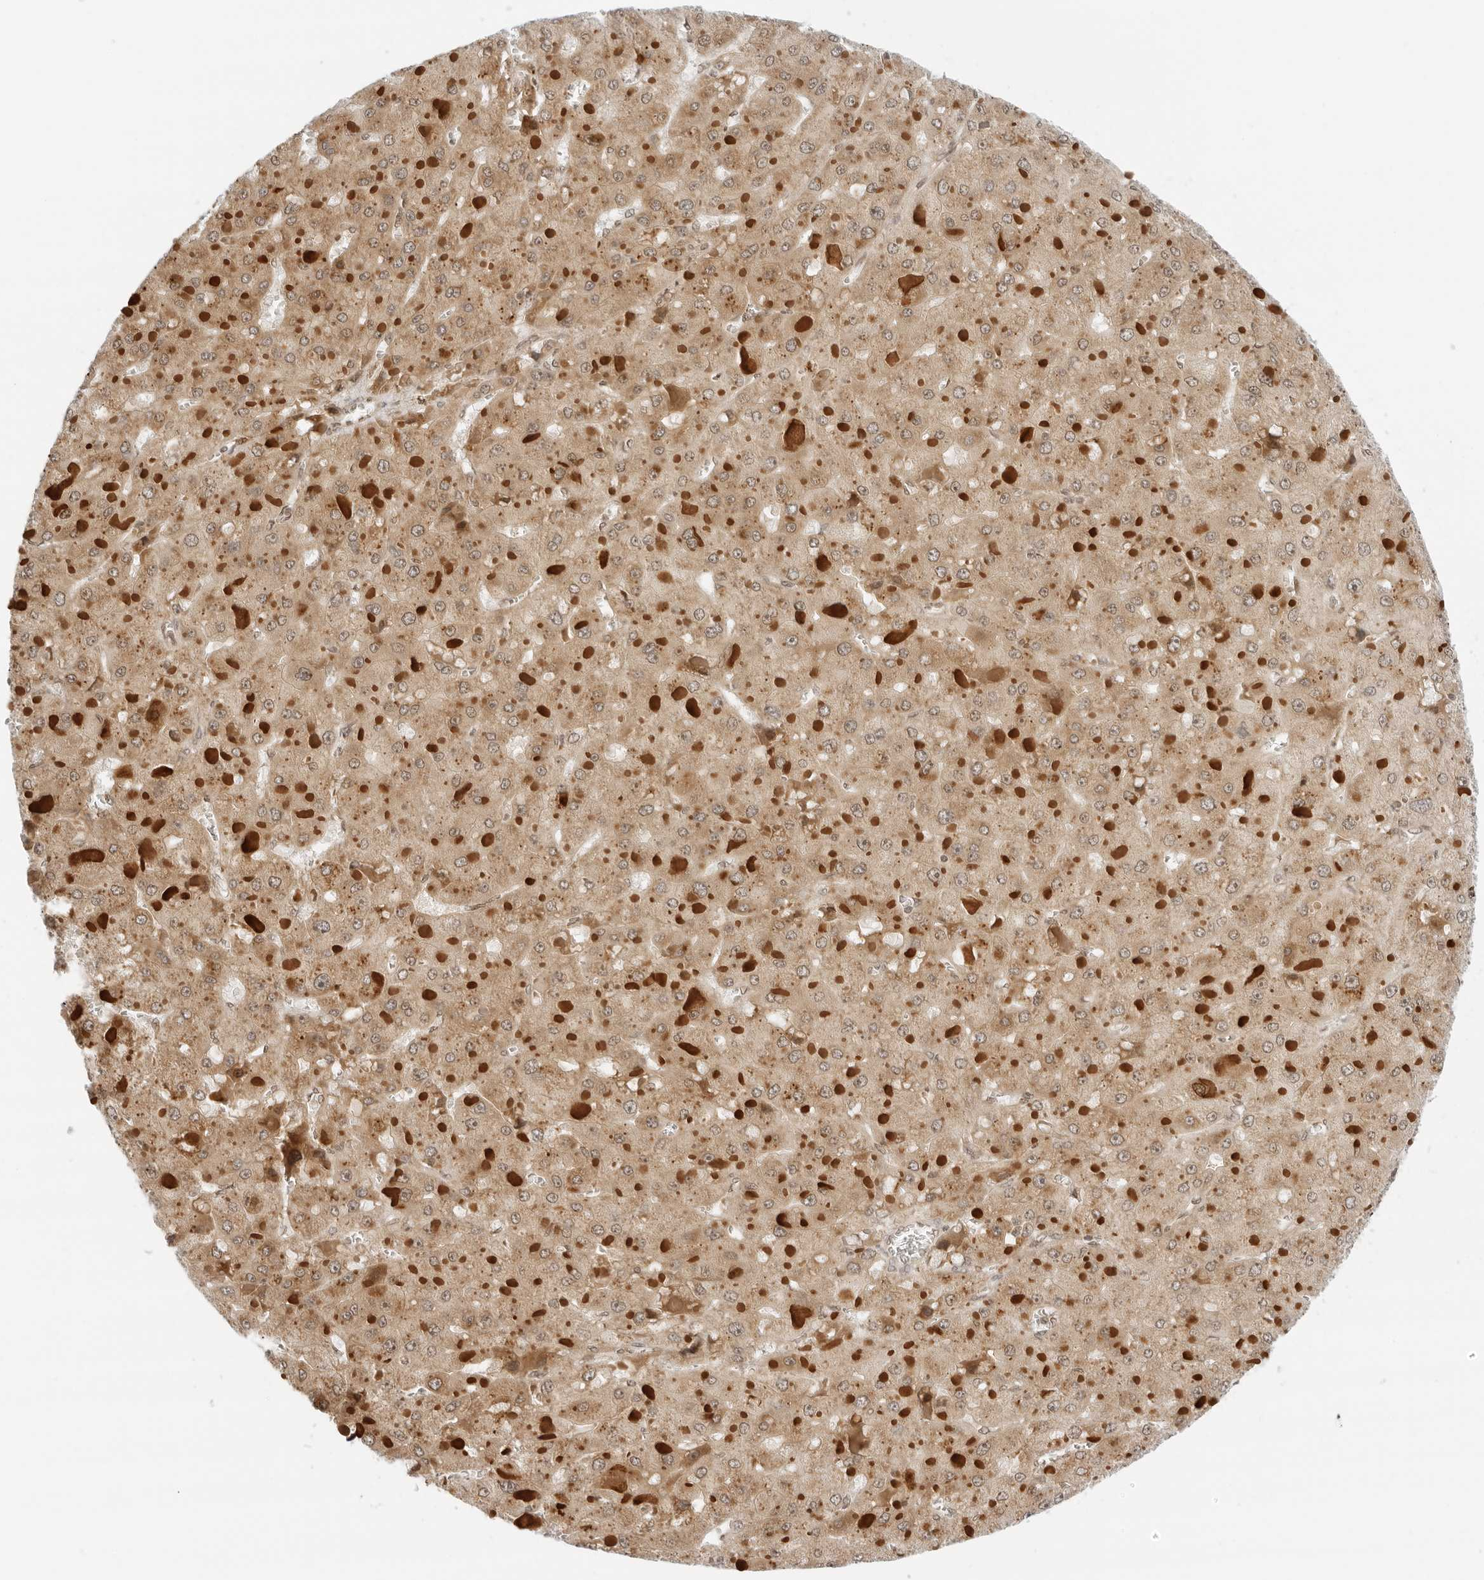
{"staining": {"intensity": "weak", "quantity": ">75%", "location": "cytoplasmic/membranous,nuclear"}, "tissue": "liver cancer", "cell_type": "Tumor cells", "image_type": "cancer", "snomed": [{"axis": "morphology", "description": "Carcinoma, Hepatocellular, NOS"}, {"axis": "topography", "description": "Liver"}], "caption": "Immunohistochemistry histopathology image of neoplastic tissue: human hepatocellular carcinoma (liver) stained using immunohistochemistry demonstrates low levels of weak protein expression localized specifically in the cytoplasmic/membranous and nuclear of tumor cells, appearing as a cytoplasmic/membranous and nuclear brown color.", "gene": "RC3H1", "patient": {"sex": "female", "age": 73}}